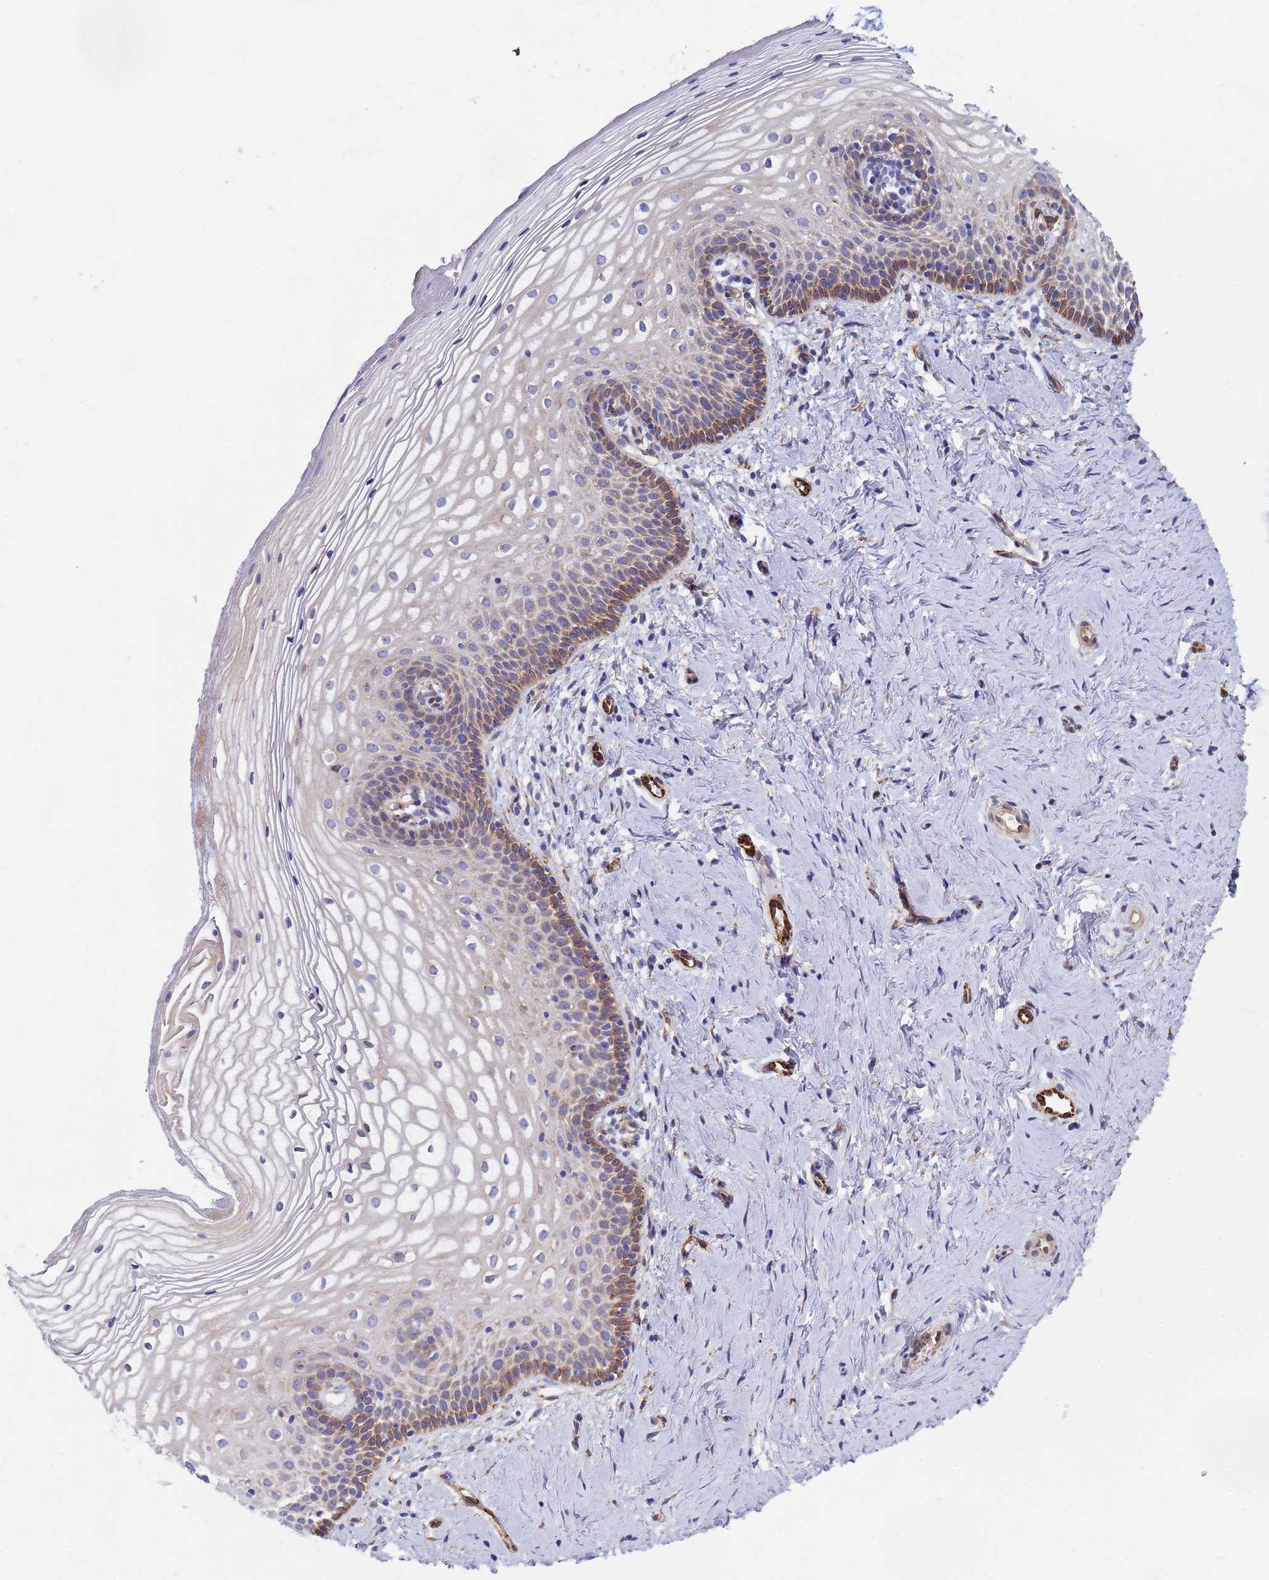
{"staining": {"intensity": "moderate", "quantity": "<25%", "location": "cytoplasmic/membranous"}, "tissue": "vagina", "cell_type": "Squamous epithelial cells", "image_type": "normal", "snomed": [{"axis": "morphology", "description": "Normal tissue, NOS"}, {"axis": "topography", "description": "Vagina"}], "caption": "Vagina stained for a protein (brown) demonstrates moderate cytoplasmic/membranous positive staining in approximately <25% of squamous epithelial cells.", "gene": "GDAP2", "patient": {"sex": "female", "age": 56}}